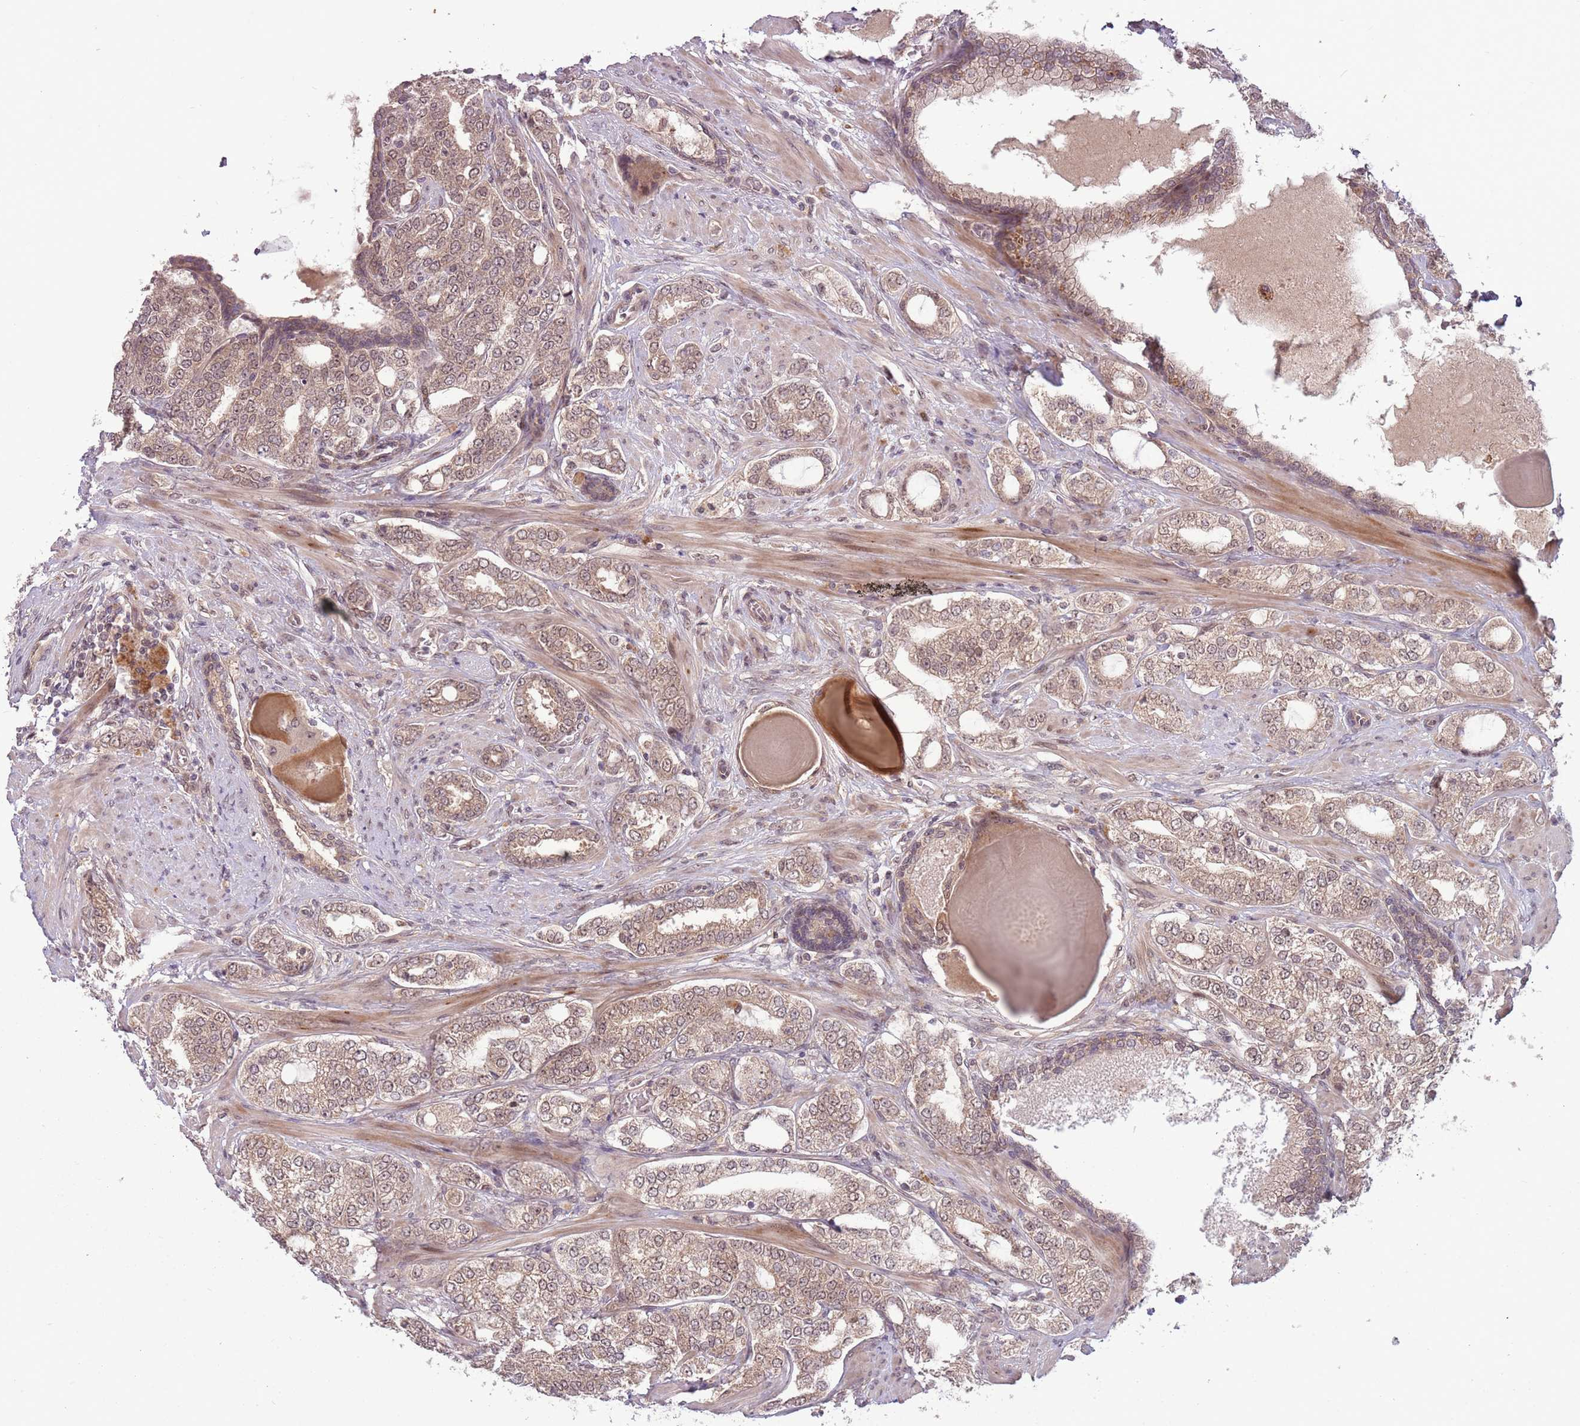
{"staining": {"intensity": "weak", "quantity": ">75%", "location": "cytoplasmic/membranous"}, "tissue": "prostate cancer", "cell_type": "Tumor cells", "image_type": "cancer", "snomed": [{"axis": "morphology", "description": "Adenocarcinoma, High grade"}, {"axis": "topography", "description": "Prostate"}], "caption": "Prostate adenocarcinoma (high-grade) stained for a protein demonstrates weak cytoplasmic/membranous positivity in tumor cells.", "gene": "ADAMTS3", "patient": {"sex": "male", "age": 64}}